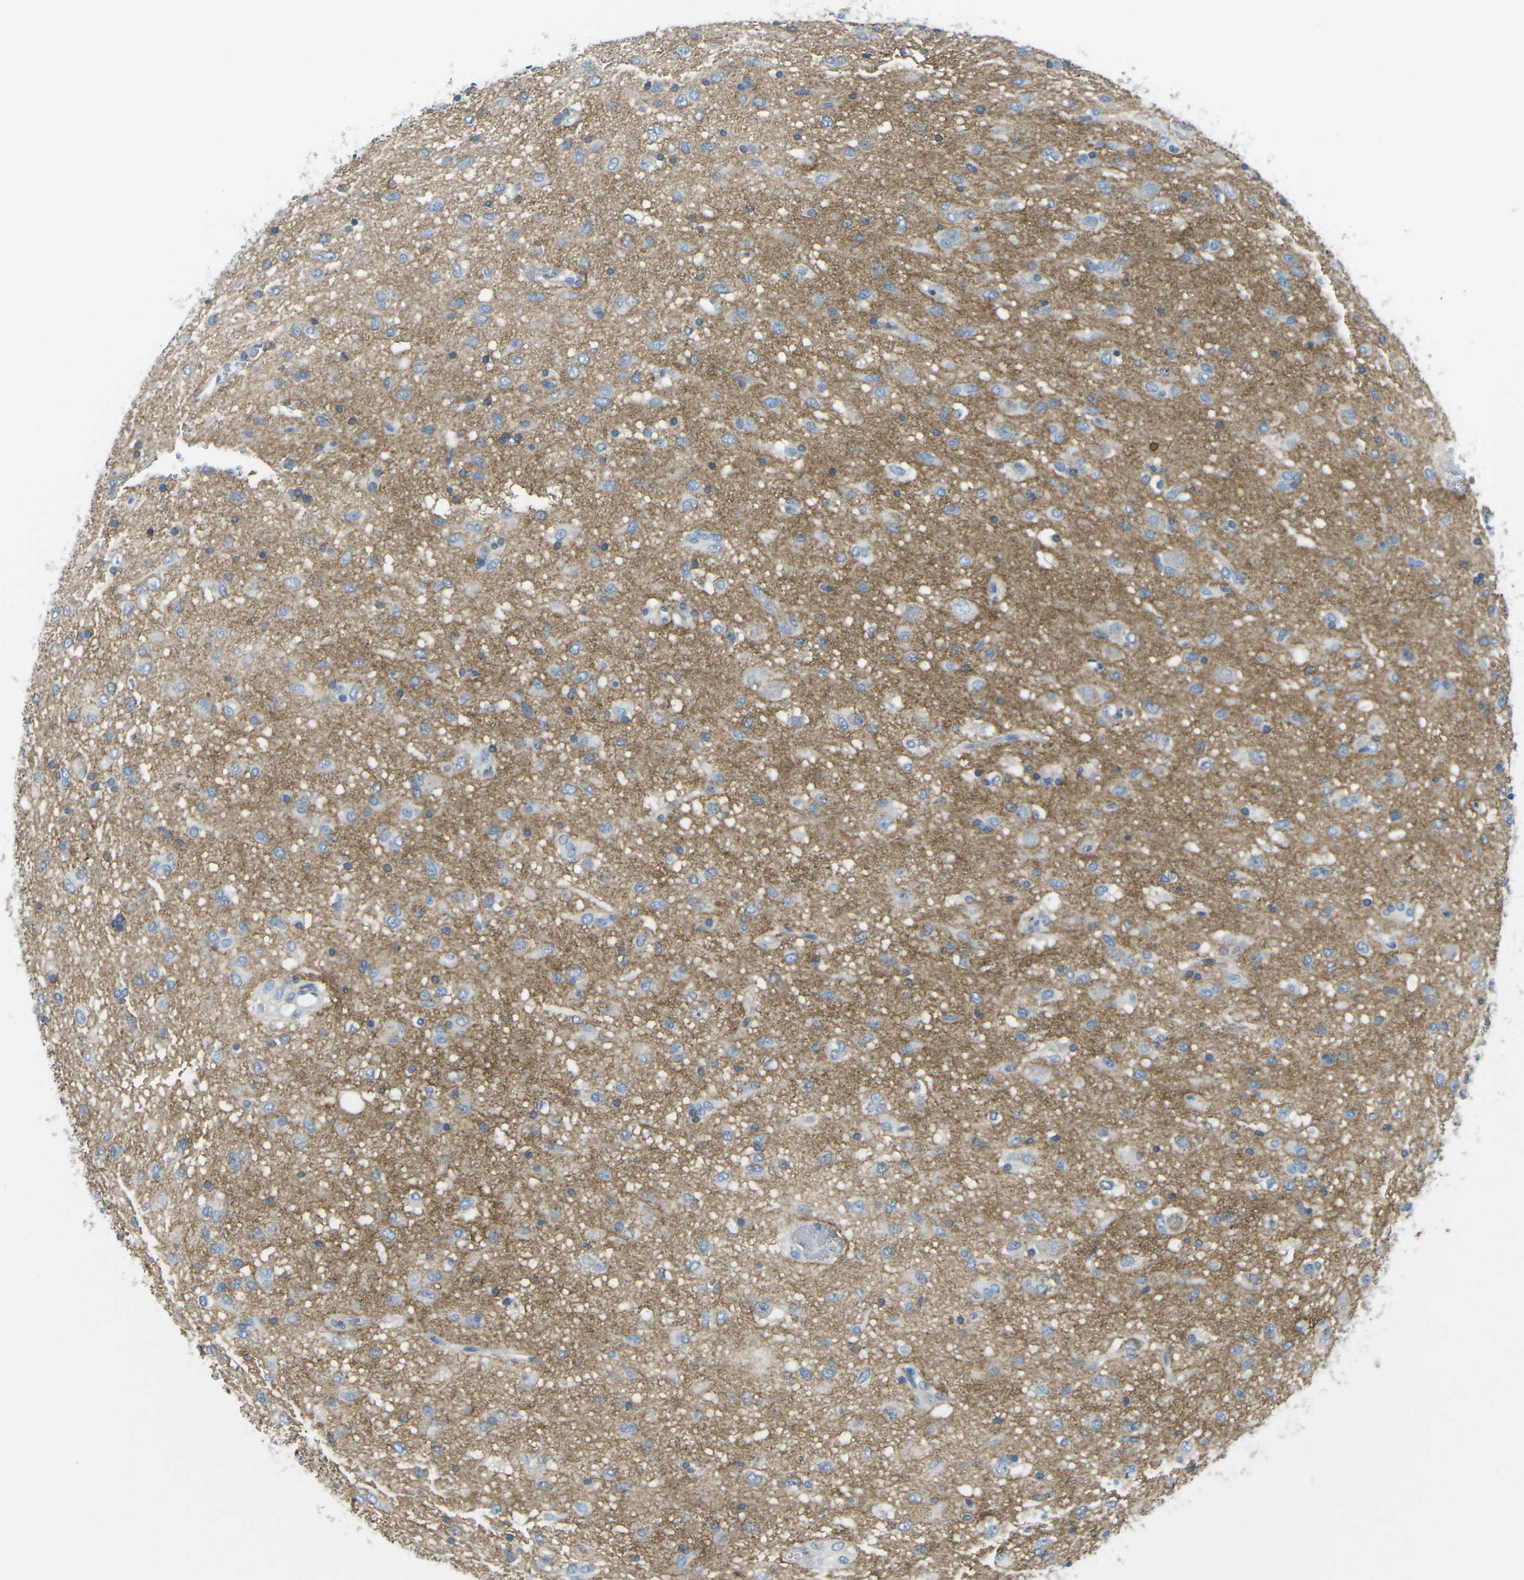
{"staining": {"intensity": "weak", "quantity": "<25%", "location": "cytoplasmic/membranous"}, "tissue": "glioma", "cell_type": "Tumor cells", "image_type": "cancer", "snomed": [{"axis": "morphology", "description": "Glioma, malignant, Low grade"}, {"axis": "topography", "description": "Brain"}], "caption": "Malignant glioma (low-grade) was stained to show a protein in brown. There is no significant positivity in tumor cells. (Stains: DAB immunohistochemistry with hematoxylin counter stain, Microscopy: brightfield microscopy at high magnification).", "gene": "CD47", "patient": {"sex": "male", "age": 77}}